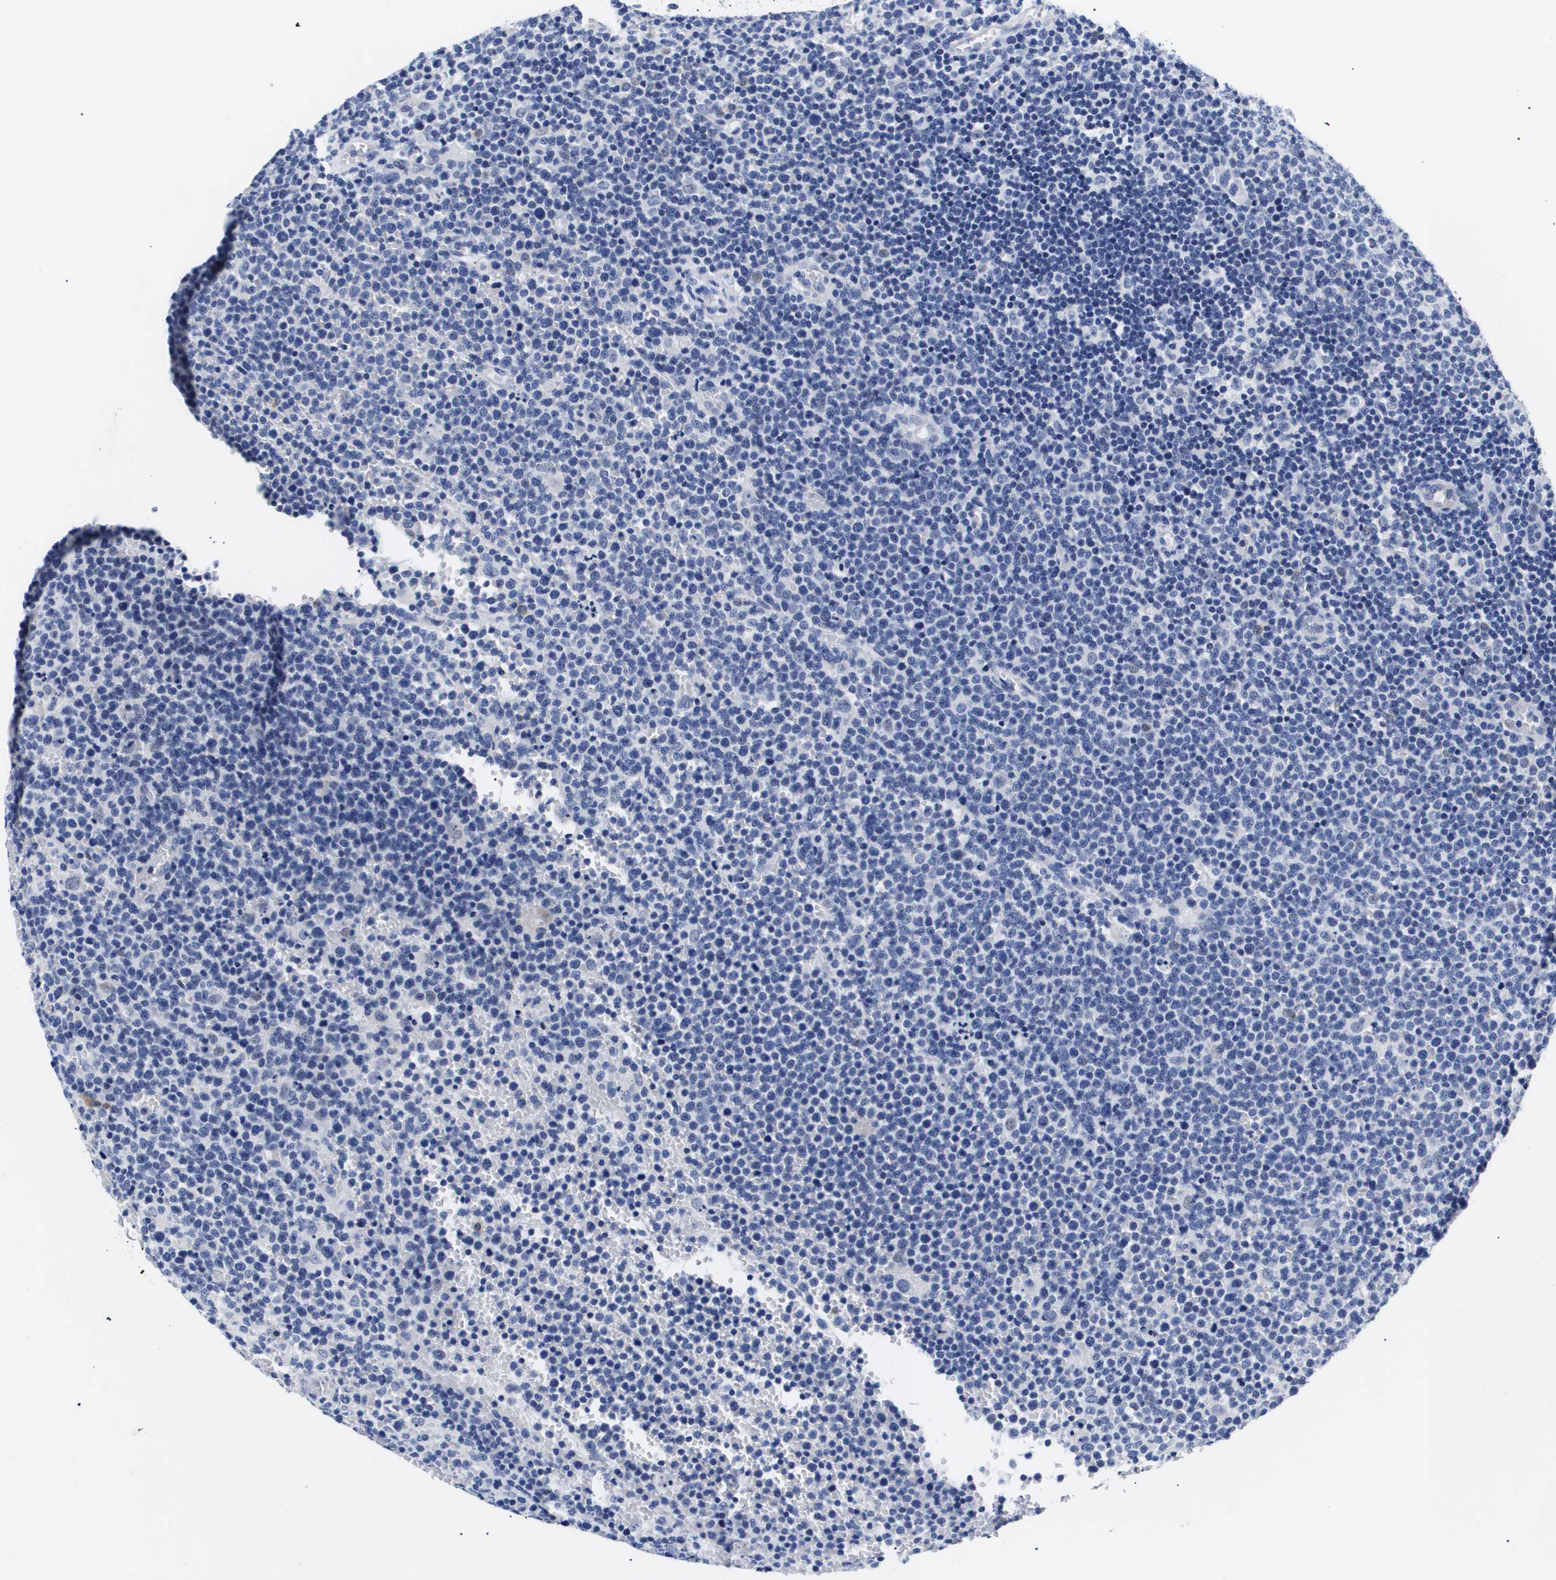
{"staining": {"intensity": "negative", "quantity": "none", "location": "none"}, "tissue": "lymphoma", "cell_type": "Tumor cells", "image_type": "cancer", "snomed": [{"axis": "morphology", "description": "Malignant lymphoma, non-Hodgkin's type, High grade"}, {"axis": "topography", "description": "Lymph node"}], "caption": "Tumor cells are negative for brown protein staining in lymphoma.", "gene": "SHD", "patient": {"sex": "male", "age": 61}}